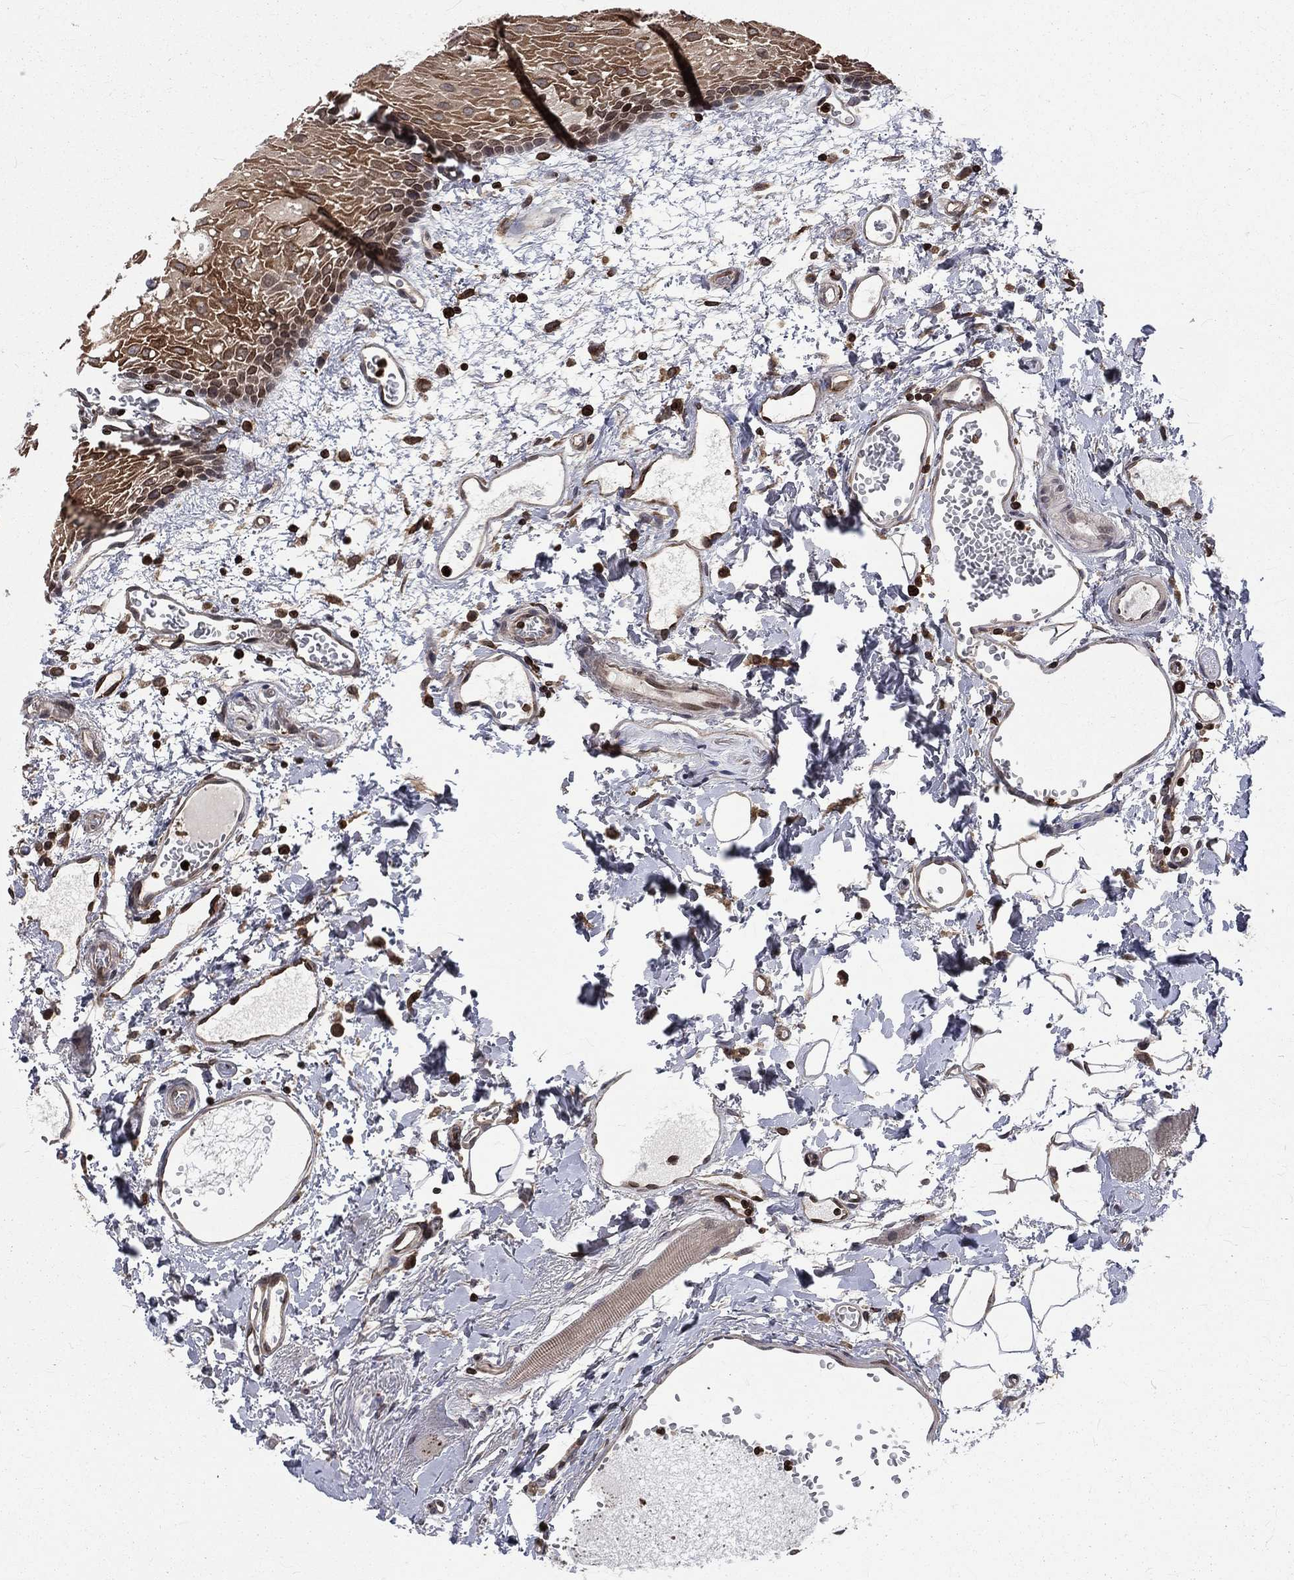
{"staining": {"intensity": "moderate", "quantity": "<25%", "location": "cytoplasmic/membranous,nuclear"}, "tissue": "oral mucosa", "cell_type": "Squamous epithelial cells", "image_type": "normal", "snomed": [{"axis": "morphology", "description": "Normal tissue, NOS"}, {"axis": "morphology", "description": "Squamous cell carcinoma, NOS"}, {"axis": "topography", "description": "Oral tissue"}, {"axis": "topography", "description": "Head-Neck"}], "caption": "Squamous epithelial cells demonstrate moderate cytoplasmic/membranous,nuclear positivity in about <25% of cells in unremarkable oral mucosa.", "gene": "LBR", "patient": {"sex": "female", "age": 70}}